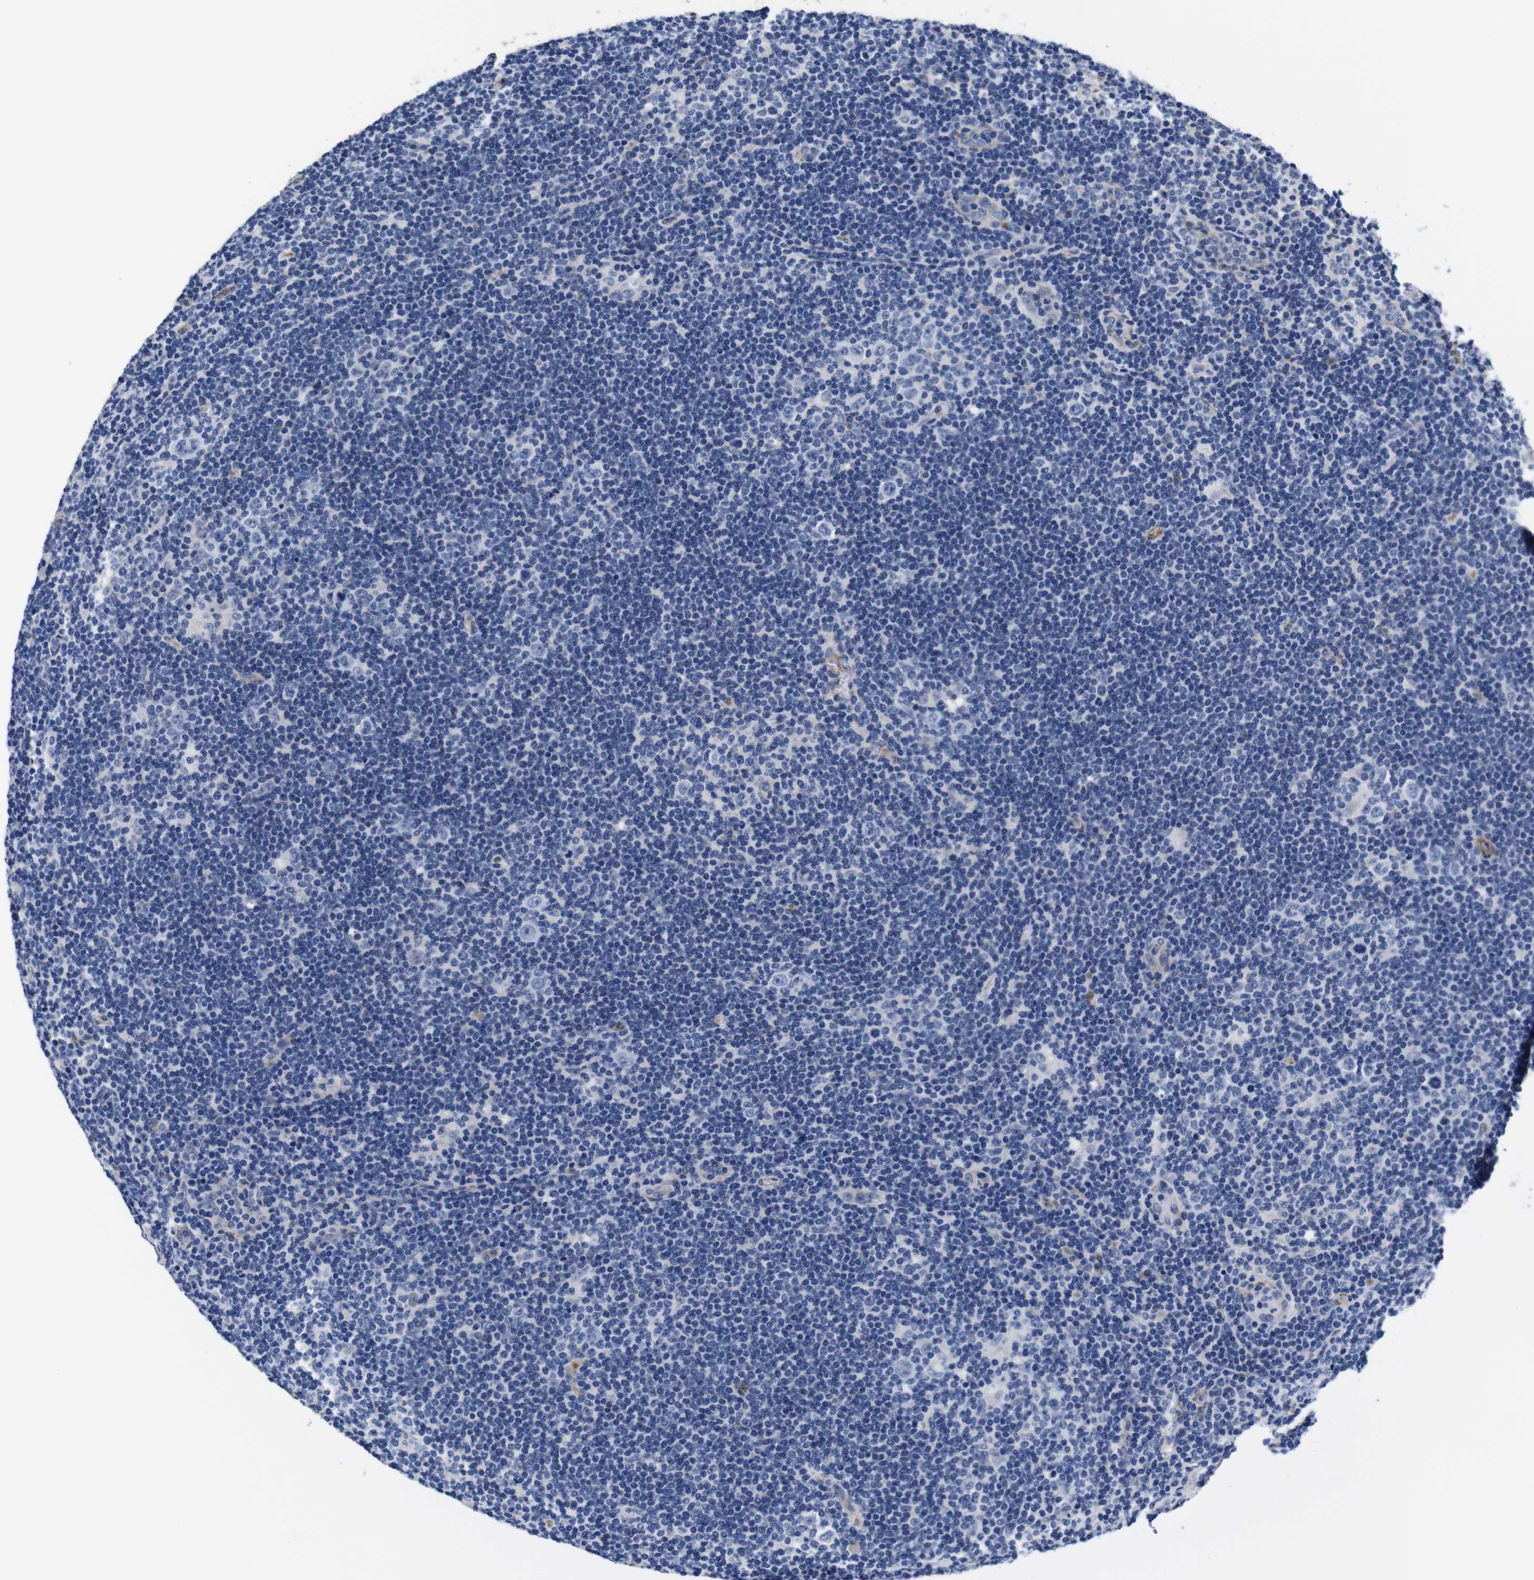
{"staining": {"intensity": "negative", "quantity": "none", "location": "none"}, "tissue": "lymphoma", "cell_type": "Tumor cells", "image_type": "cancer", "snomed": [{"axis": "morphology", "description": "Hodgkin's disease, NOS"}, {"axis": "topography", "description": "Lymph node"}], "caption": "This is an IHC image of human lymphoma. There is no positivity in tumor cells.", "gene": "LRIG1", "patient": {"sex": "female", "age": 57}}